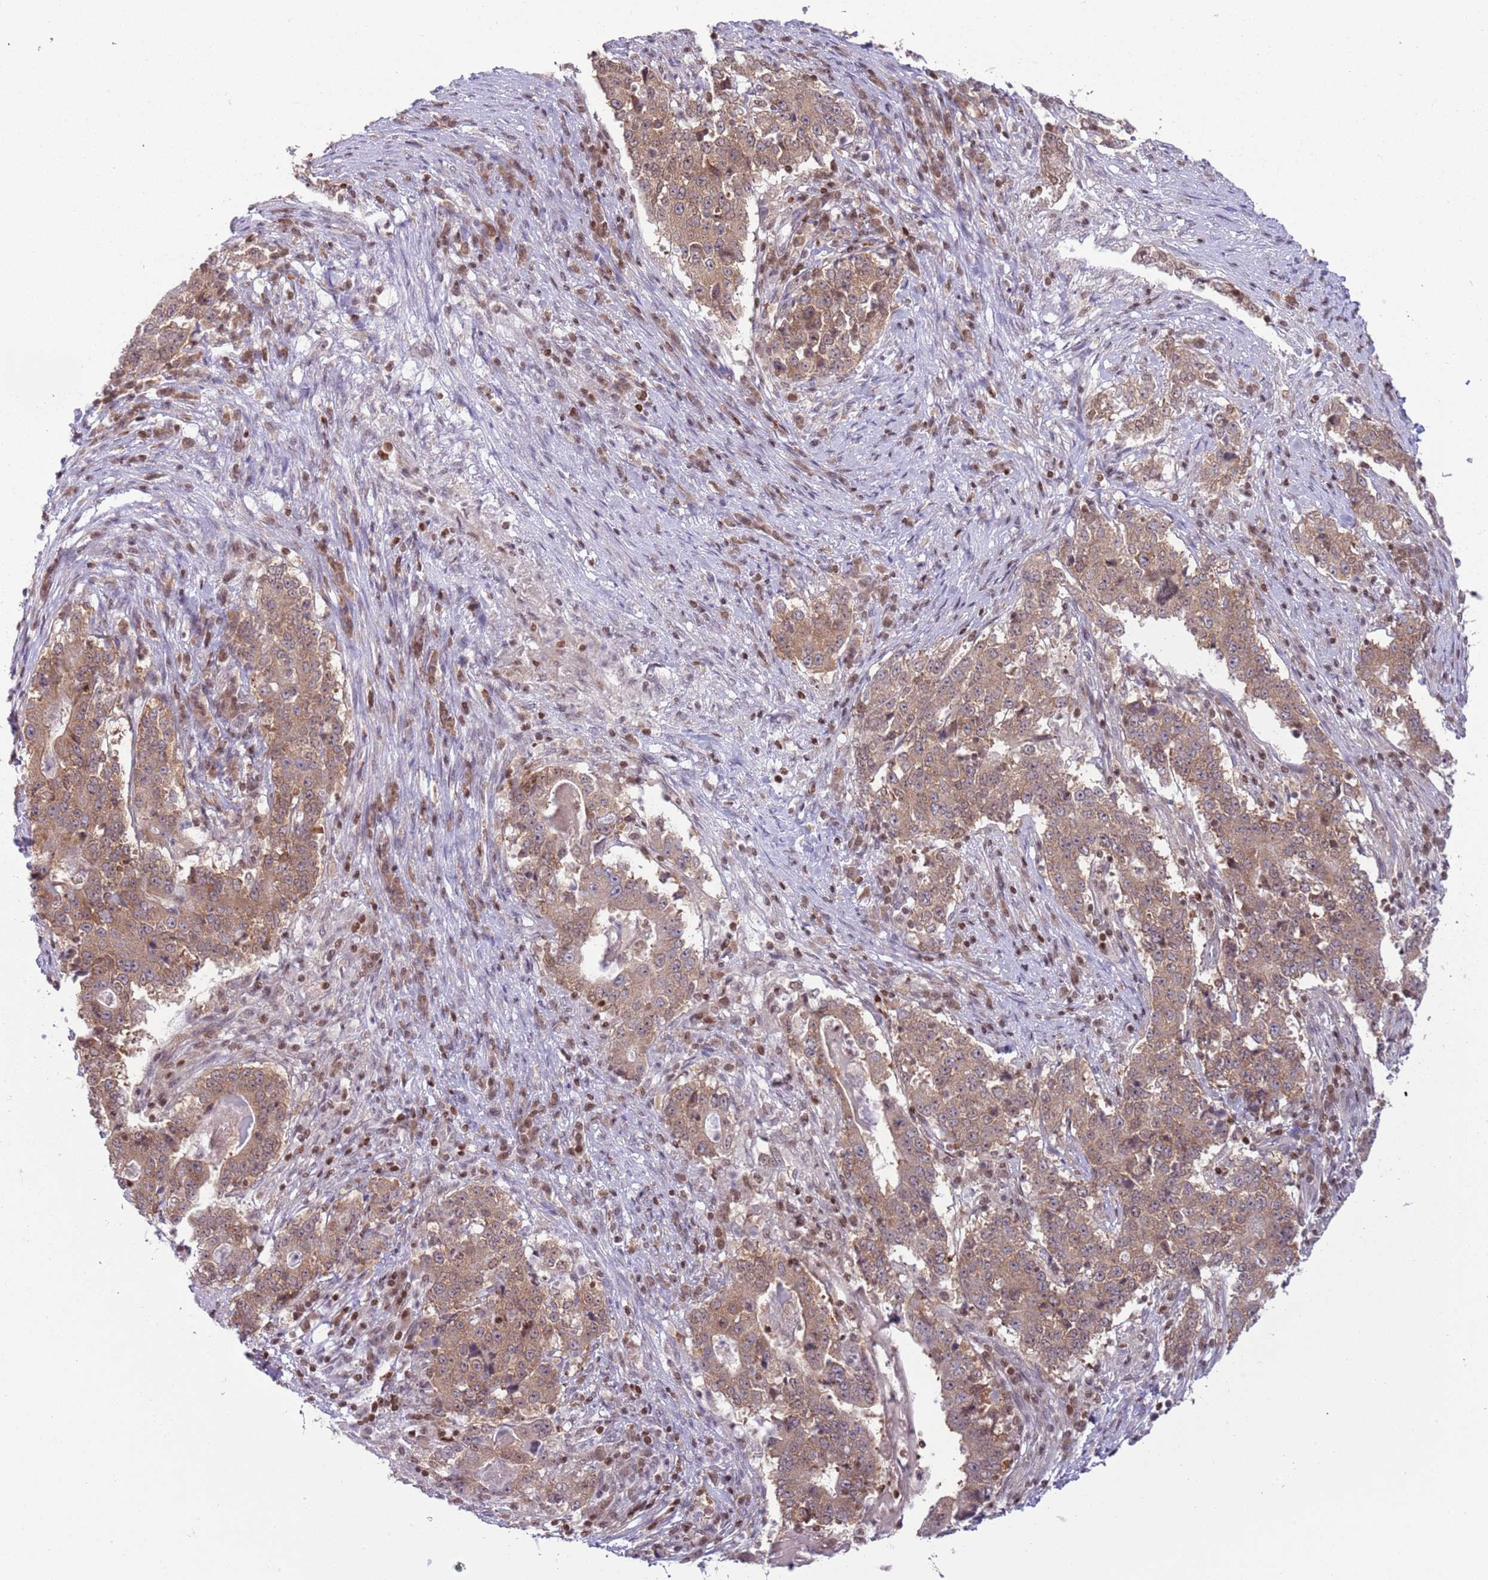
{"staining": {"intensity": "moderate", "quantity": ">75%", "location": "cytoplasmic/membranous"}, "tissue": "stomach cancer", "cell_type": "Tumor cells", "image_type": "cancer", "snomed": [{"axis": "morphology", "description": "Adenocarcinoma, NOS"}, {"axis": "topography", "description": "Stomach"}], "caption": "A histopathology image of stomach cancer (adenocarcinoma) stained for a protein displays moderate cytoplasmic/membranous brown staining in tumor cells.", "gene": "SELENOH", "patient": {"sex": "male", "age": 59}}